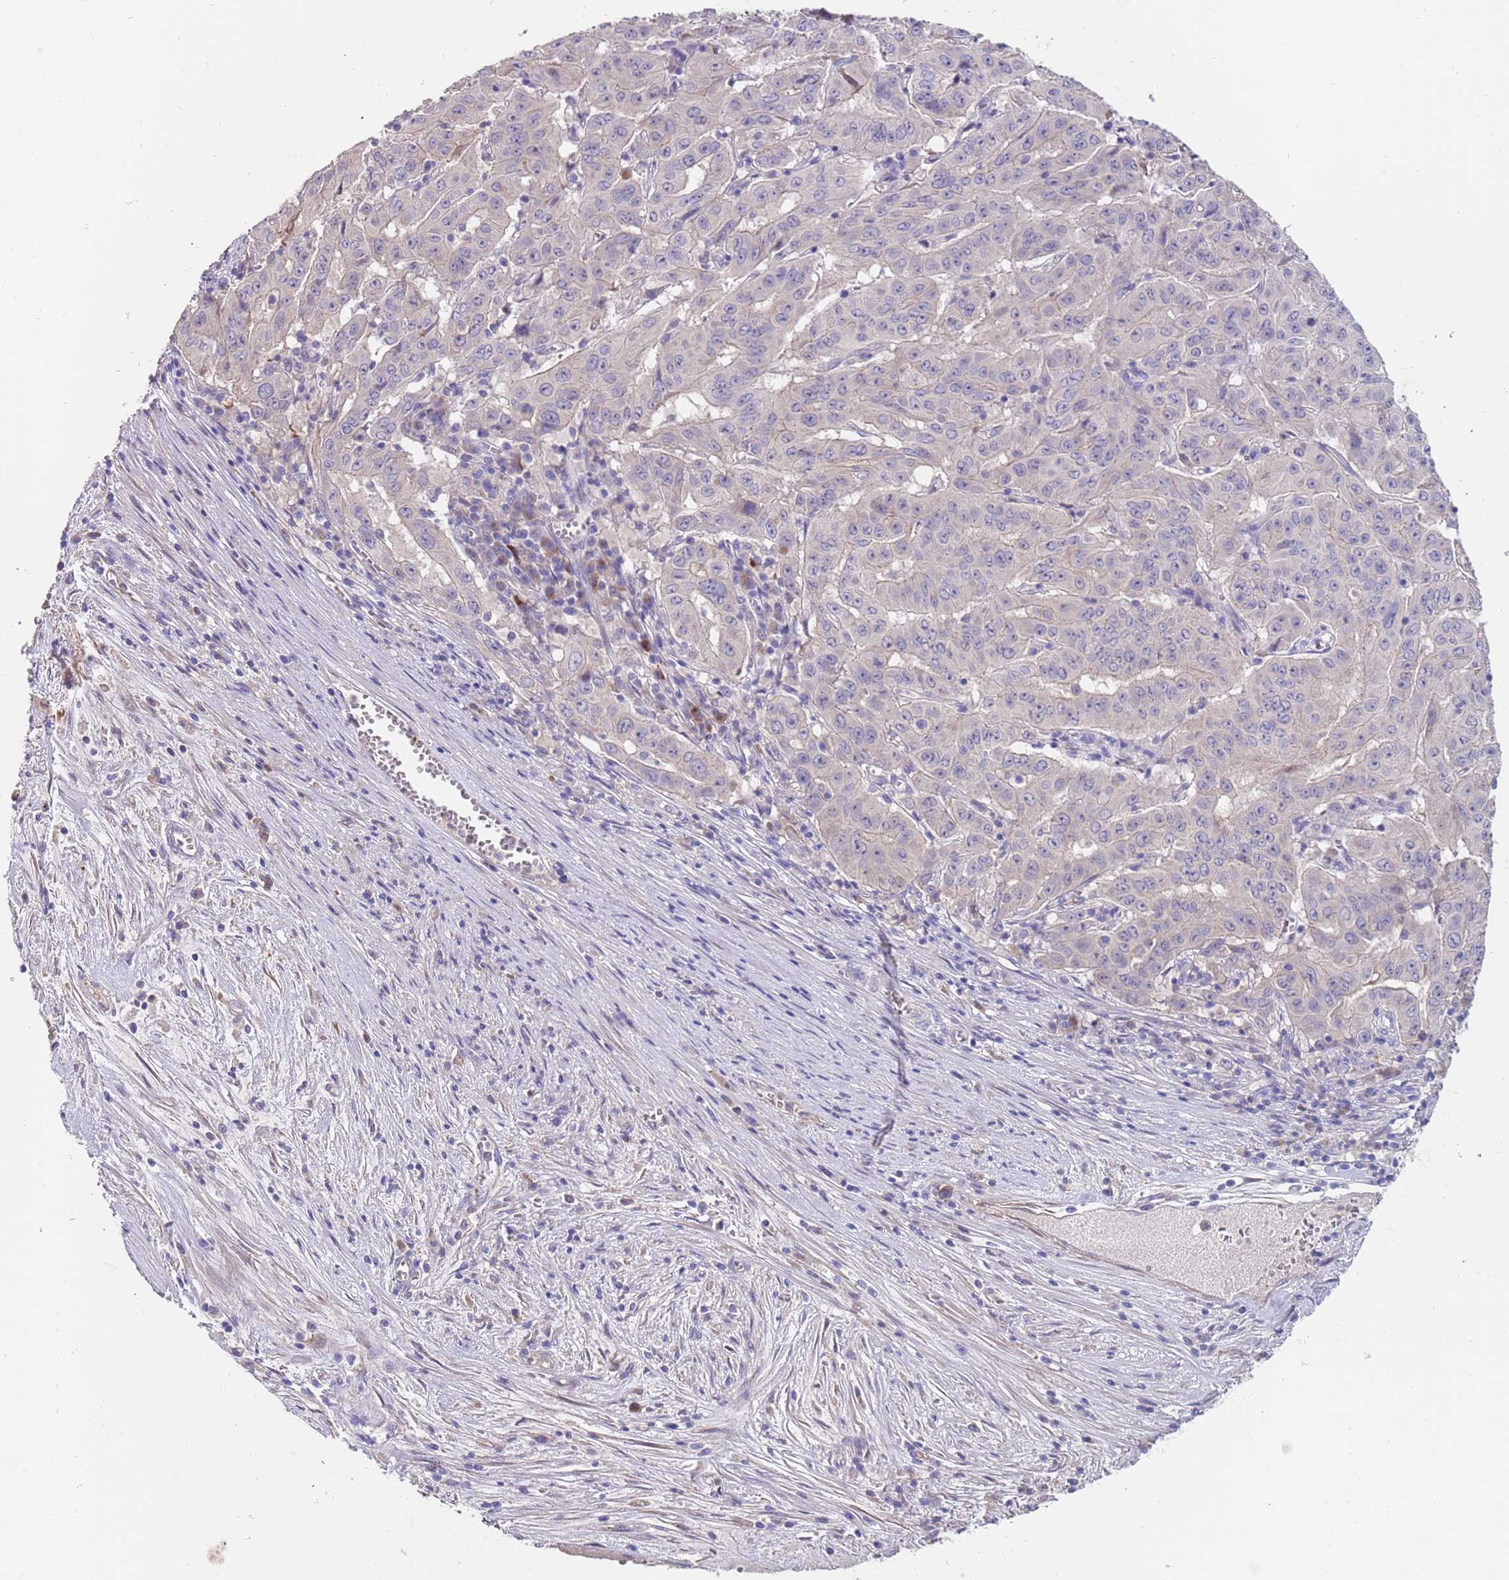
{"staining": {"intensity": "negative", "quantity": "none", "location": "none"}, "tissue": "pancreatic cancer", "cell_type": "Tumor cells", "image_type": "cancer", "snomed": [{"axis": "morphology", "description": "Adenocarcinoma, NOS"}, {"axis": "topography", "description": "Pancreas"}], "caption": "DAB immunohistochemical staining of pancreatic cancer (adenocarcinoma) displays no significant staining in tumor cells.", "gene": "ZNF746", "patient": {"sex": "male", "age": 63}}